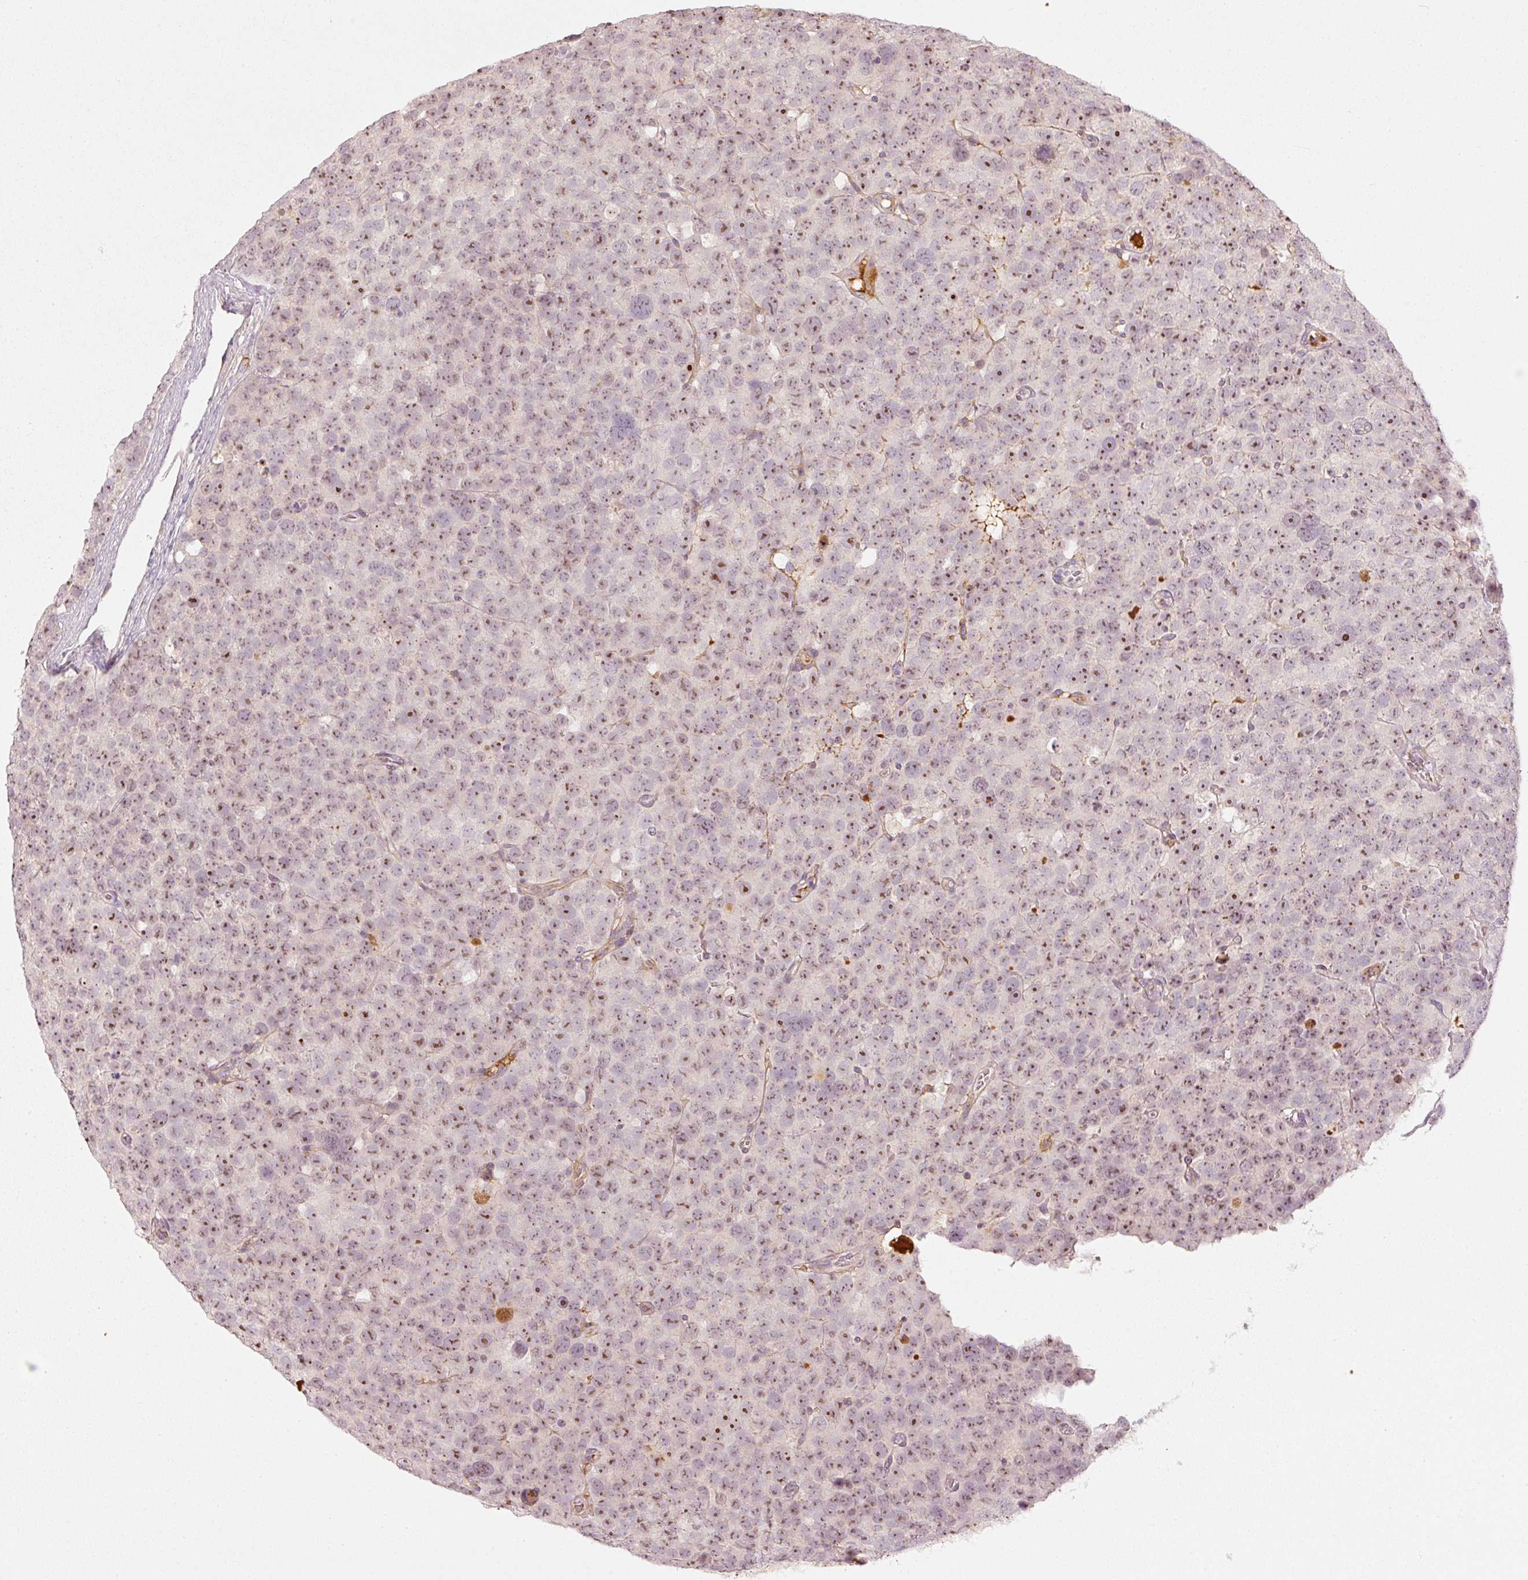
{"staining": {"intensity": "moderate", "quantity": ">75%", "location": "nuclear"}, "tissue": "testis cancer", "cell_type": "Tumor cells", "image_type": "cancer", "snomed": [{"axis": "morphology", "description": "Seminoma, NOS"}, {"axis": "topography", "description": "Testis"}], "caption": "Seminoma (testis) was stained to show a protein in brown. There is medium levels of moderate nuclear staining in approximately >75% of tumor cells. (DAB (3,3'-diaminobenzidine) IHC with brightfield microscopy, high magnification).", "gene": "VCAM1", "patient": {"sex": "male", "age": 71}}